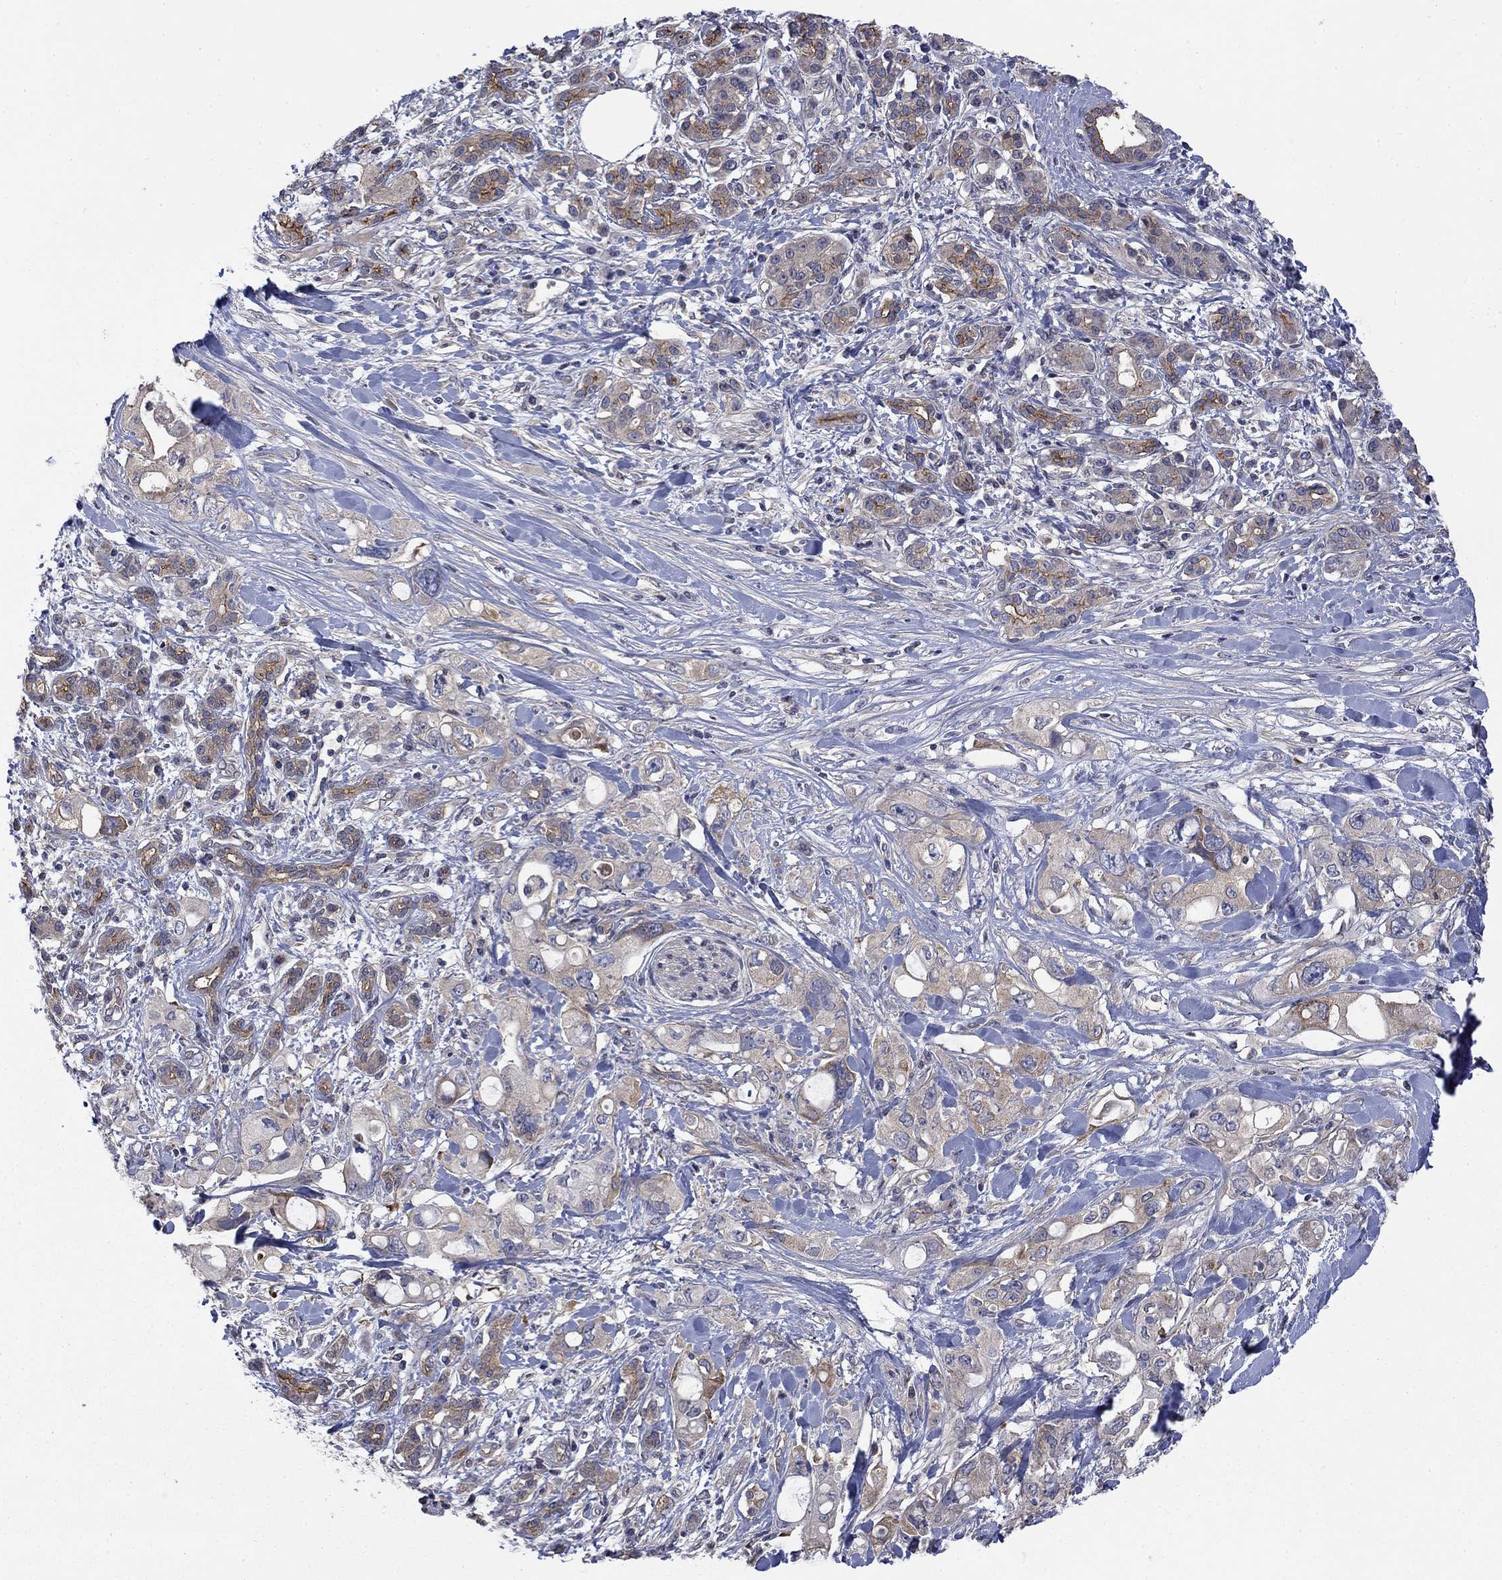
{"staining": {"intensity": "weak", "quantity": ">75%", "location": "cytoplasmic/membranous"}, "tissue": "pancreatic cancer", "cell_type": "Tumor cells", "image_type": "cancer", "snomed": [{"axis": "morphology", "description": "Adenocarcinoma, NOS"}, {"axis": "topography", "description": "Pancreas"}], "caption": "Pancreatic cancer (adenocarcinoma) stained with DAB IHC demonstrates low levels of weak cytoplasmic/membranous positivity in about >75% of tumor cells.", "gene": "PDZD2", "patient": {"sex": "female", "age": 56}}